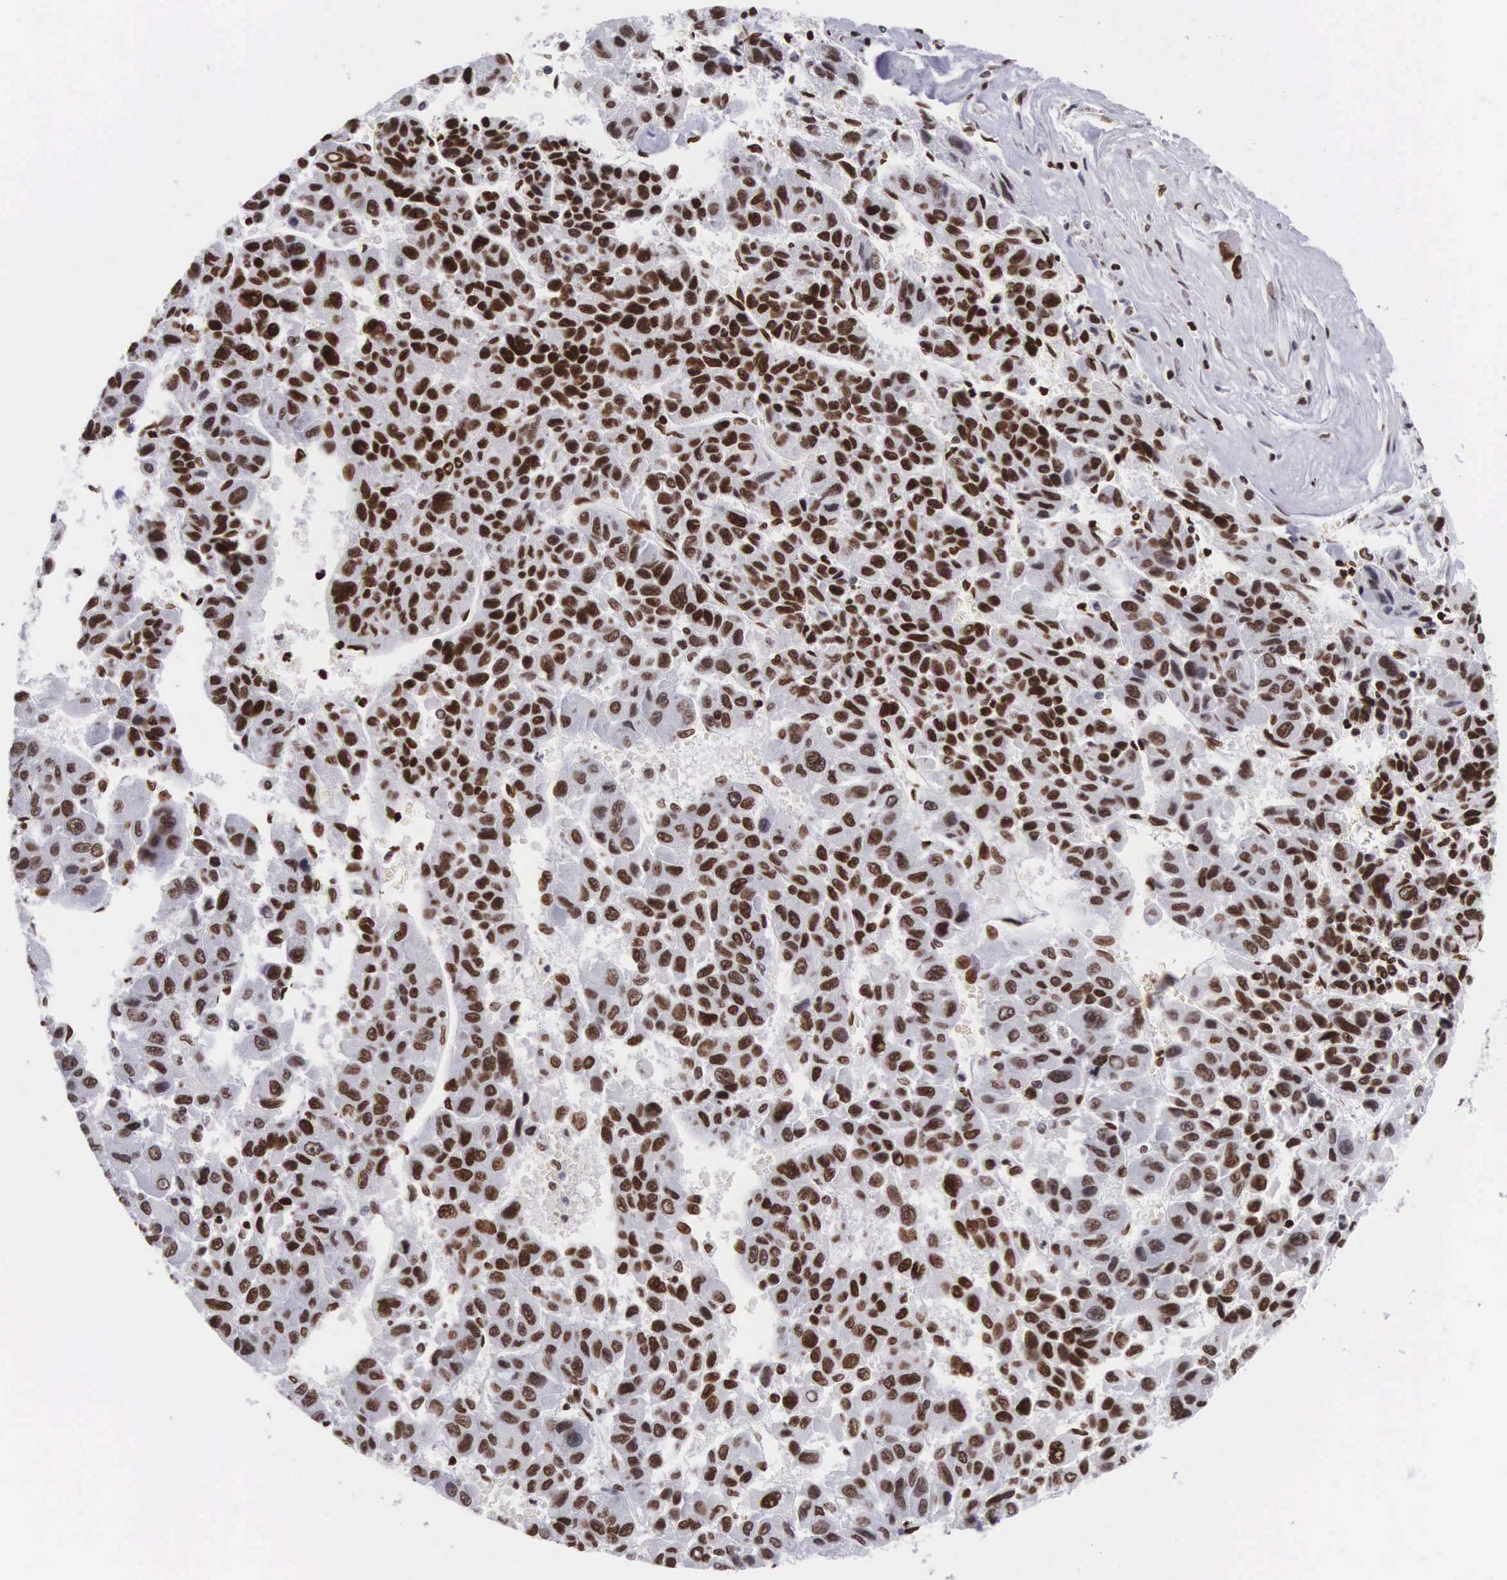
{"staining": {"intensity": "strong", "quantity": ">75%", "location": "nuclear"}, "tissue": "liver cancer", "cell_type": "Tumor cells", "image_type": "cancer", "snomed": [{"axis": "morphology", "description": "Carcinoma, Hepatocellular, NOS"}, {"axis": "topography", "description": "Liver"}], "caption": "Strong nuclear expression is present in about >75% of tumor cells in hepatocellular carcinoma (liver).", "gene": "MECP2", "patient": {"sex": "male", "age": 64}}